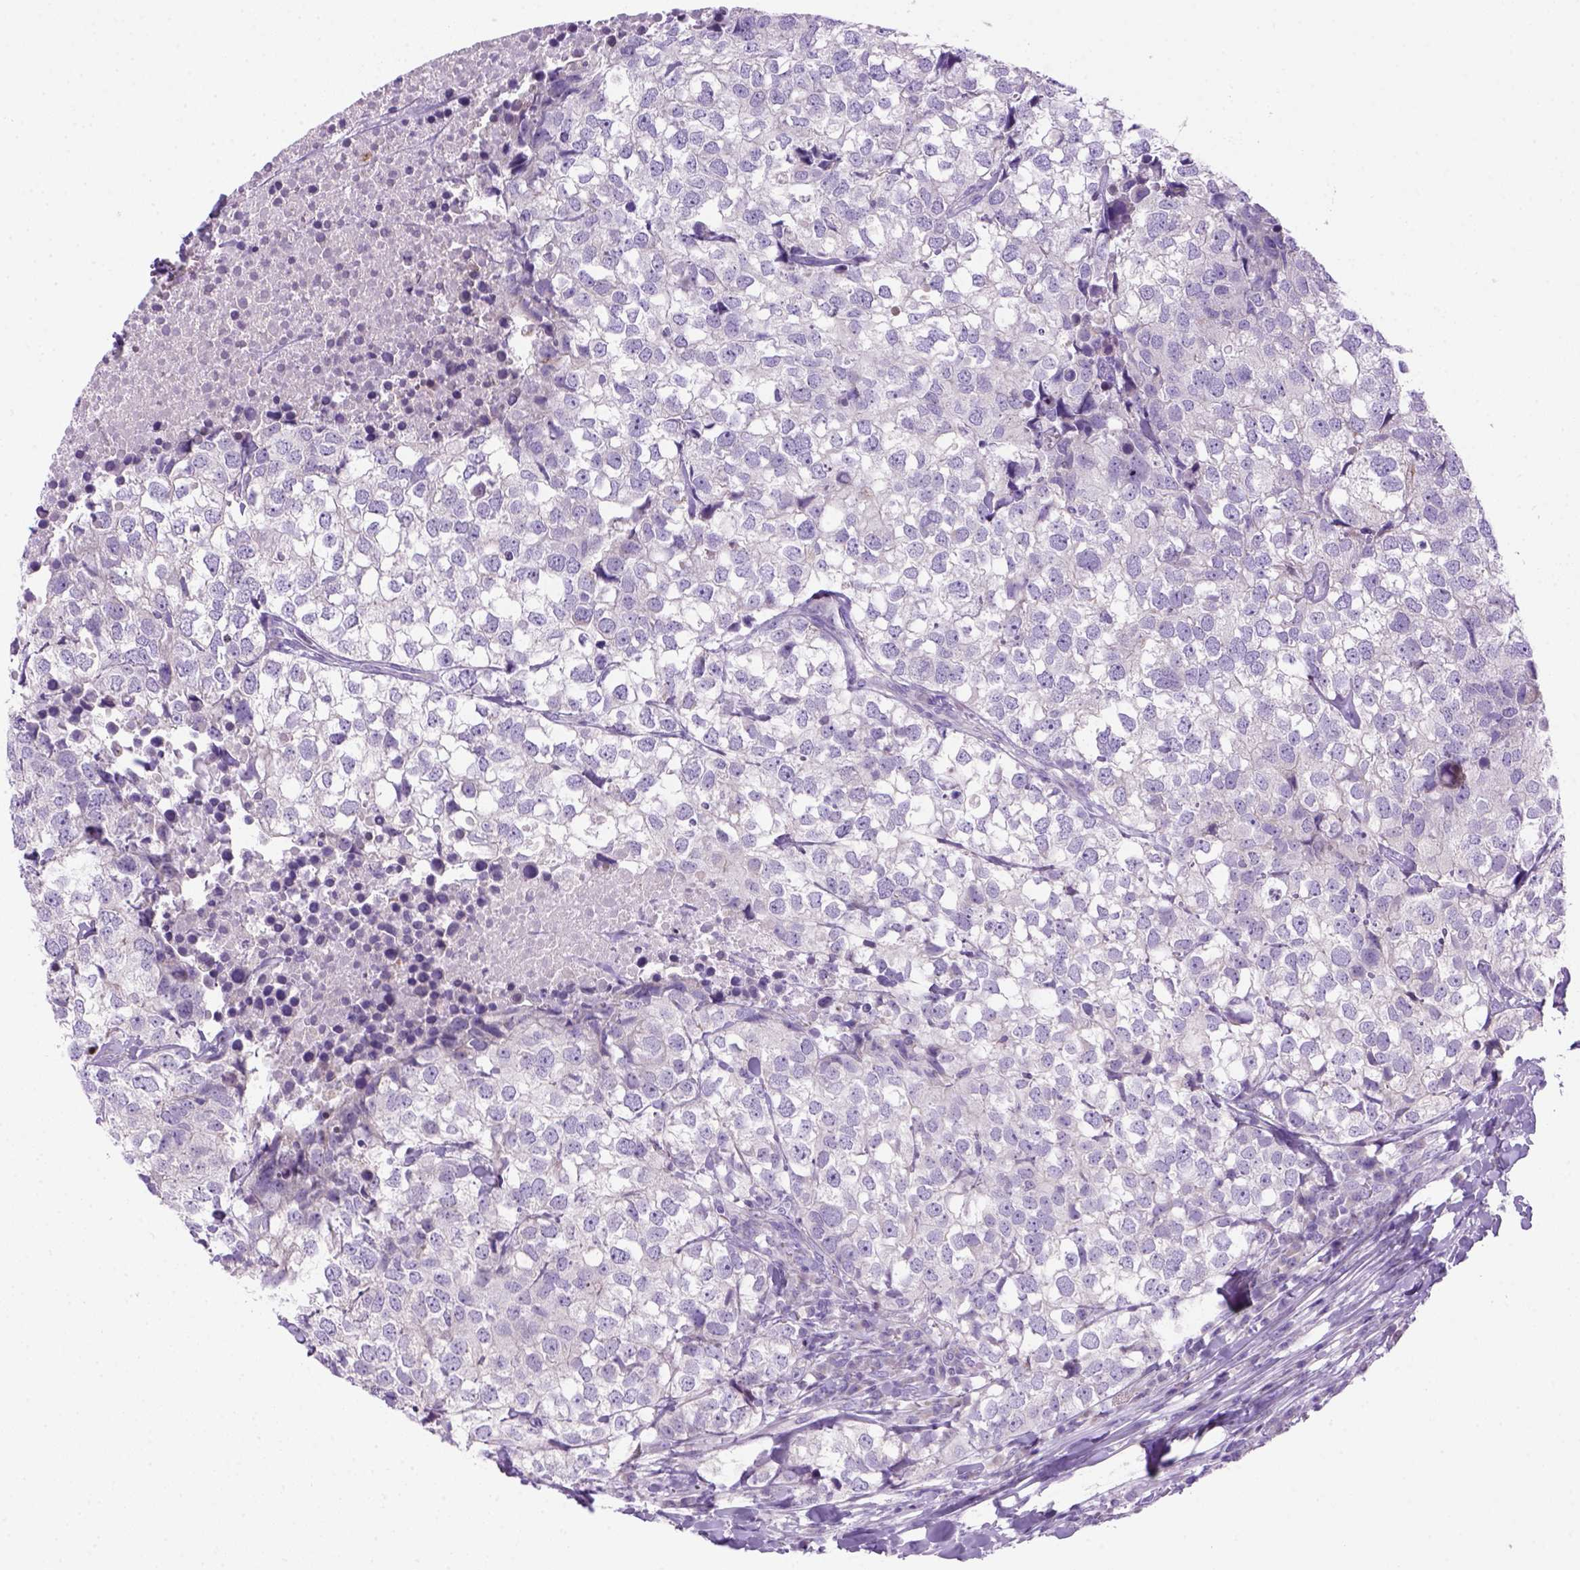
{"staining": {"intensity": "negative", "quantity": "none", "location": "none"}, "tissue": "breast cancer", "cell_type": "Tumor cells", "image_type": "cancer", "snomed": [{"axis": "morphology", "description": "Duct carcinoma"}, {"axis": "topography", "description": "Breast"}], "caption": "Tumor cells show no significant positivity in breast cancer.", "gene": "DNAH11", "patient": {"sex": "female", "age": 30}}